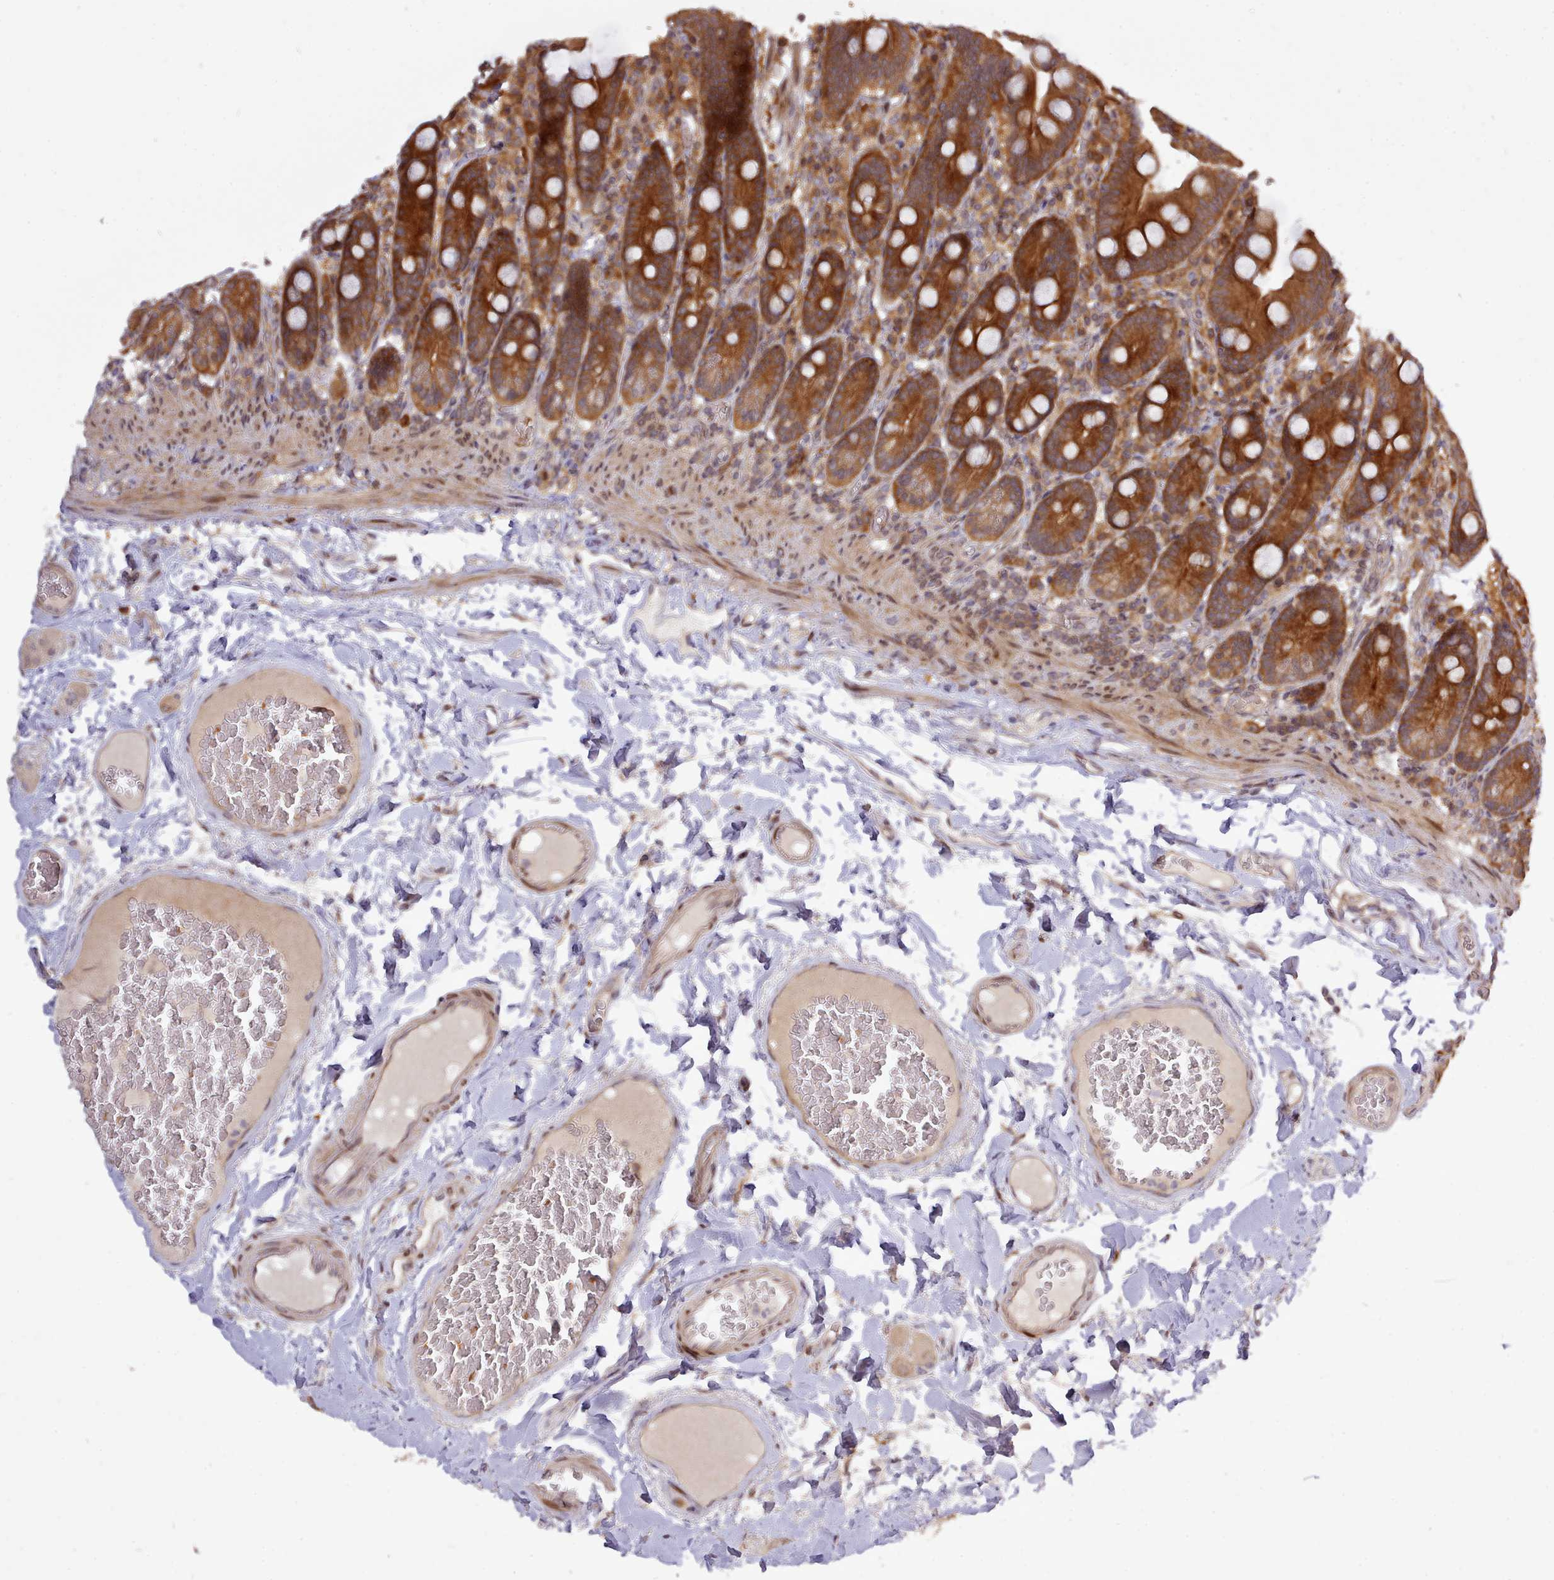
{"staining": {"intensity": "strong", "quantity": ">75%", "location": "cytoplasmic/membranous"}, "tissue": "duodenum", "cell_type": "Glandular cells", "image_type": "normal", "snomed": [{"axis": "morphology", "description": "Normal tissue, NOS"}, {"axis": "topography", "description": "Duodenum"}], "caption": "A high-resolution photomicrograph shows IHC staining of normal duodenum, which shows strong cytoplasmic/membranous positivity in approximately >75% of glandular cells. (DAB IHC with brightfield microscopy, high magnification).", "gene": "UBE2G1", "patient": {"sex": "female", "age": 62}}